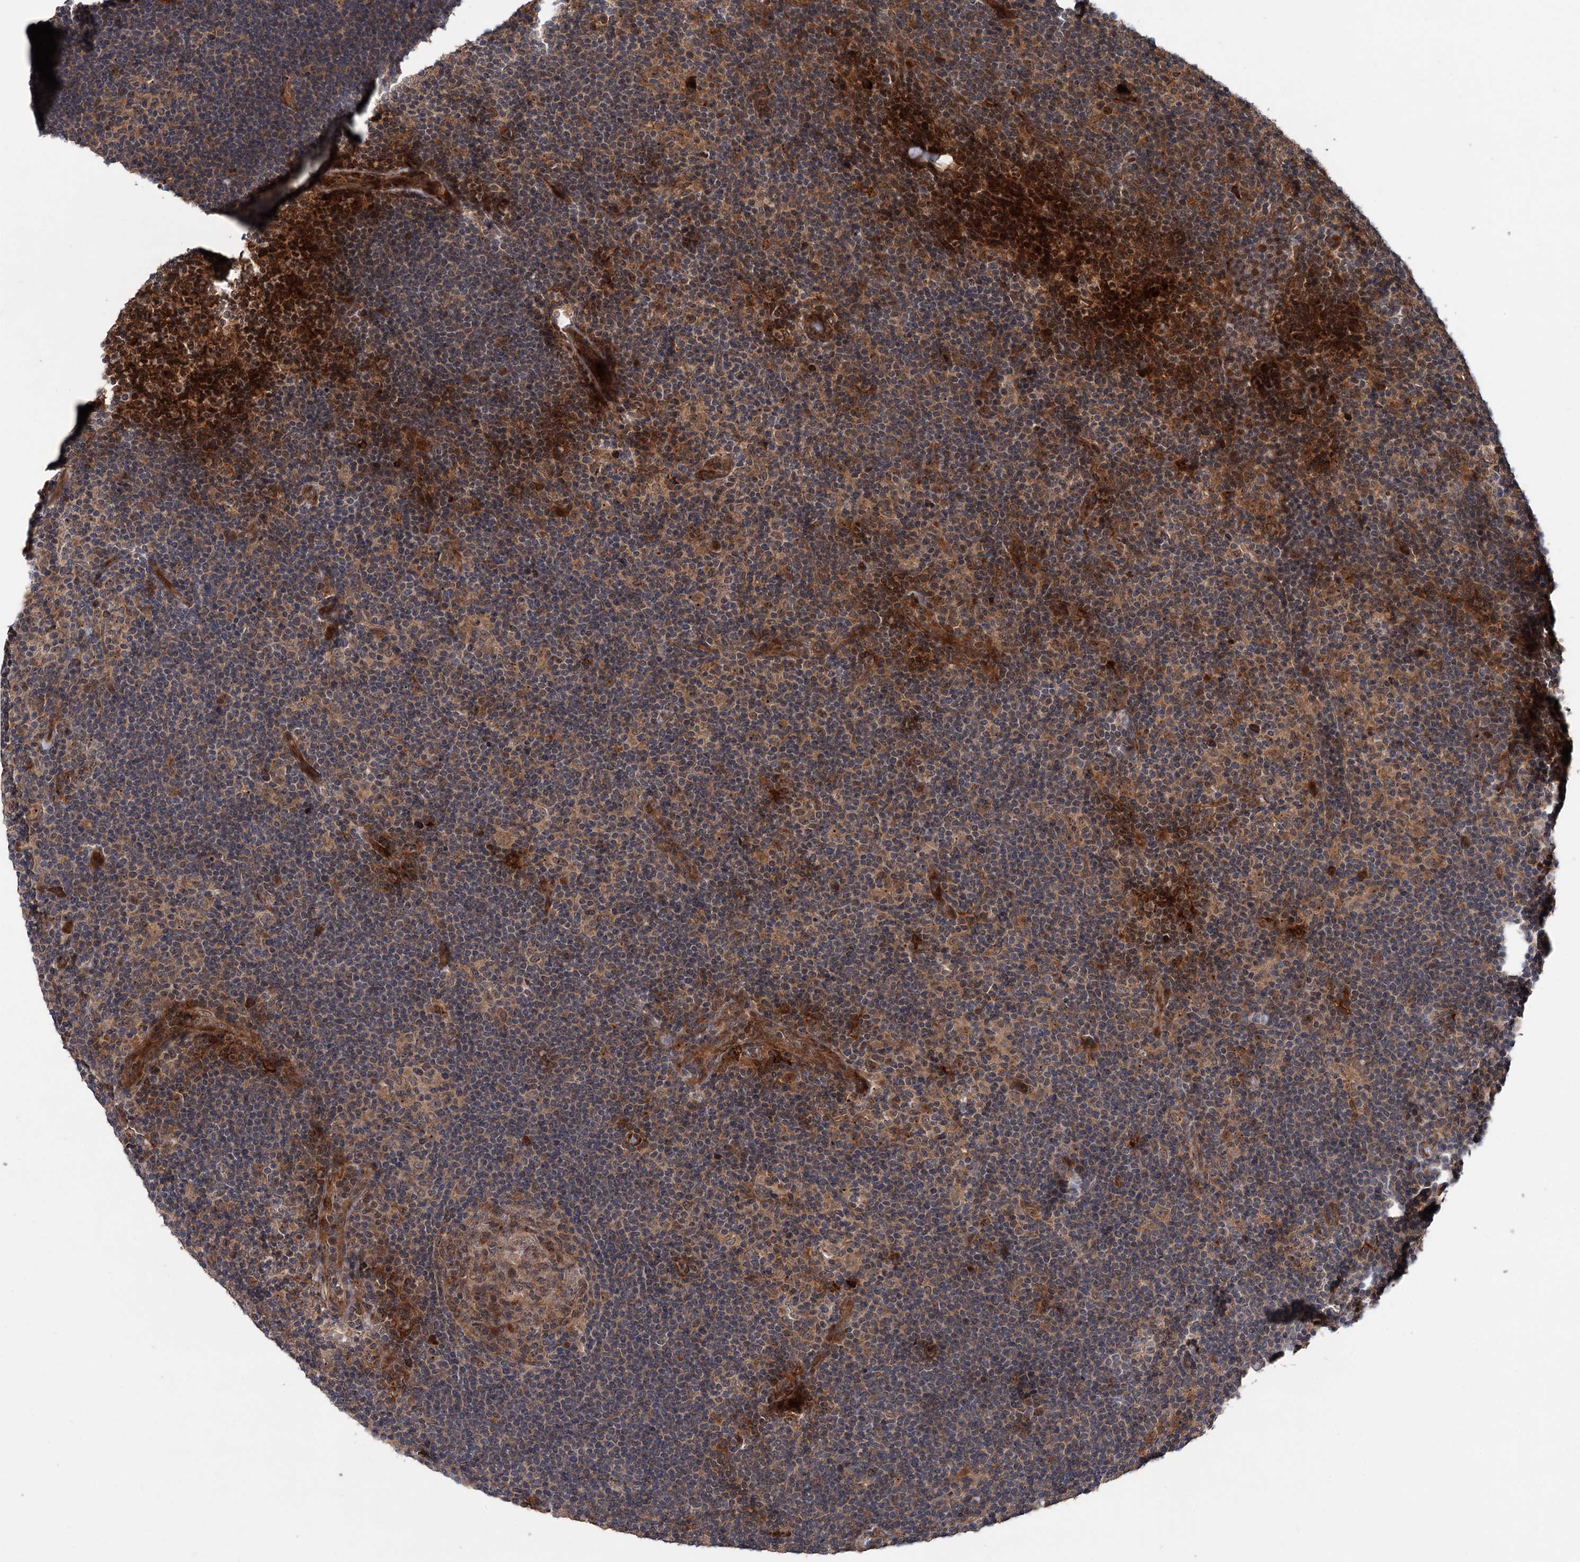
{"staining": {"intensity": "weak", "quantity": ">75%", "location": "cytoplasmic/membranous,nuclear"}, "tissue": "lymphoma", "cell_type": "Tumor cells", "image_type": "cancer", "snomed": [{"axis": "morphology", "description": "Hodgkin's disease, NOS"}, {"axis": "topography", "description": "Lymph node"}], "caption": "Hodgkin's disease stained with DAB (3,3'-diaminobenzidine) IHC shows low levels of weak cytoplasmic/membranous and nuclear expression in about >75% of tumor cells.", "gene": "KANSL2", "patient": {"sex": "female", "age": 57}}